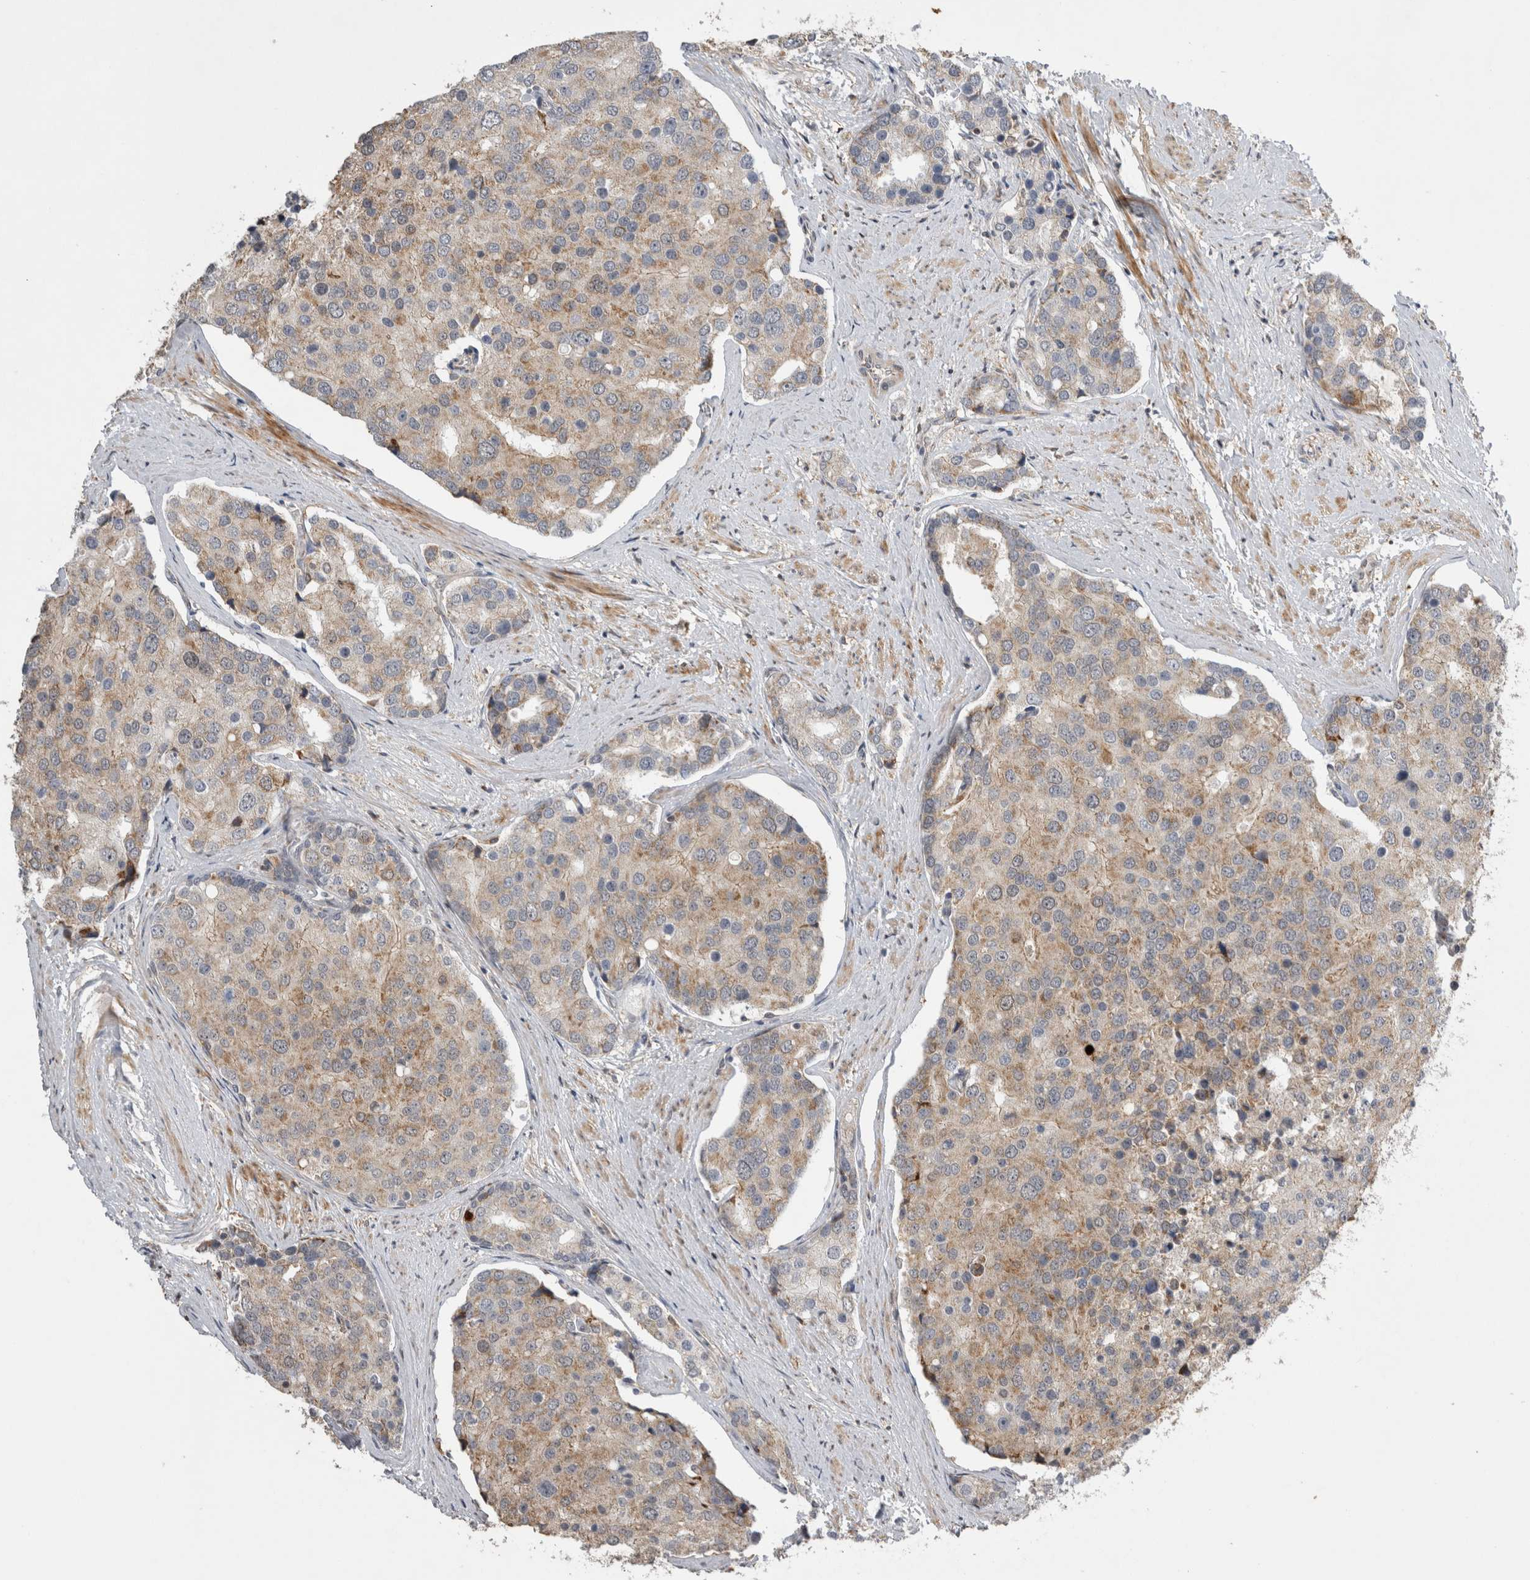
{"staining": {"intensity": "weak", "quantity": ">75%", "location": "cytoplasmic/membranous"}, "tissue": "prostate cancer", "cell_type": "Tumor cells", "image_type": "cancer", "snomed": [{"axis": "morphology", "description": "Adenocarcinoma, High grade"}, {"axis": "topography", "description": "Prostate"}], "caption": "DAB (3,3'-diaminobenzidine) immunohistochemical staining of prostate cancer demonstrates weak cytoplasmic/membranous protein expression in approximately >75% of tumor cells.", "gene": "KCNIP1", "patient": {"sex": "male", "age": 50}}